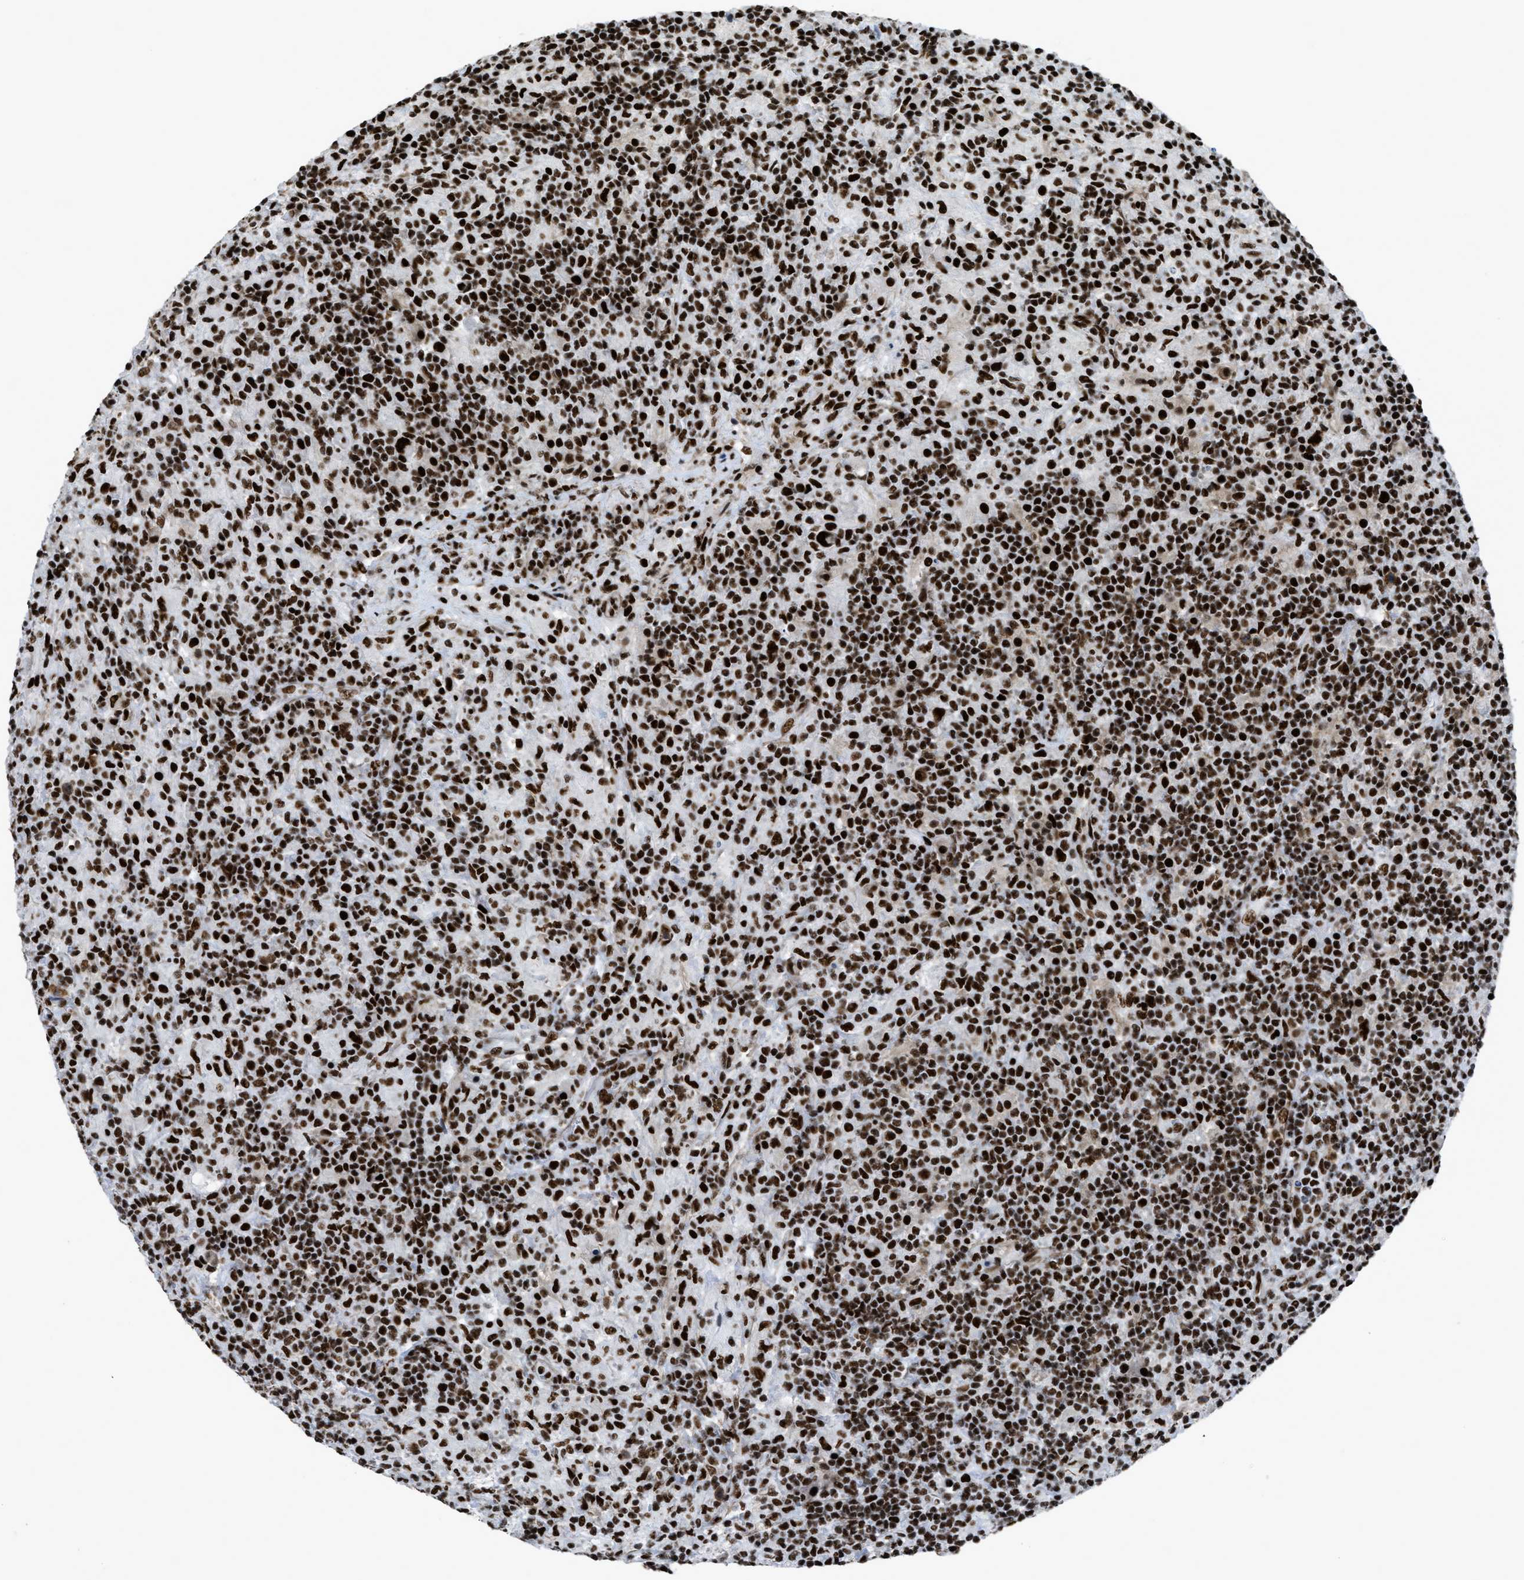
{"staining": {"intensity": "strong", "quantity": ">75%", "location": "nuclear"}, "tissue": "lymphoma", "cell_type": "Tumor cells", "image_type": "cancer", "snomed": [{"axis": "morphology", "description": "Hodgkin's disease, NOS"}, {"axis": "topography", "description": "Lymph node"}], "caption": "The micrograph shows a brown stain indicating the presence of a protein in the nuclear of tumor cells in lymphoma. The staining was performed using DAB to visualize the protein expression in brown, while the nuclei were stained in blue with hematoxylin (Magnification: 20x).", "gene": "ZNF207", "patient": {"sex": "male", "age": 70}}